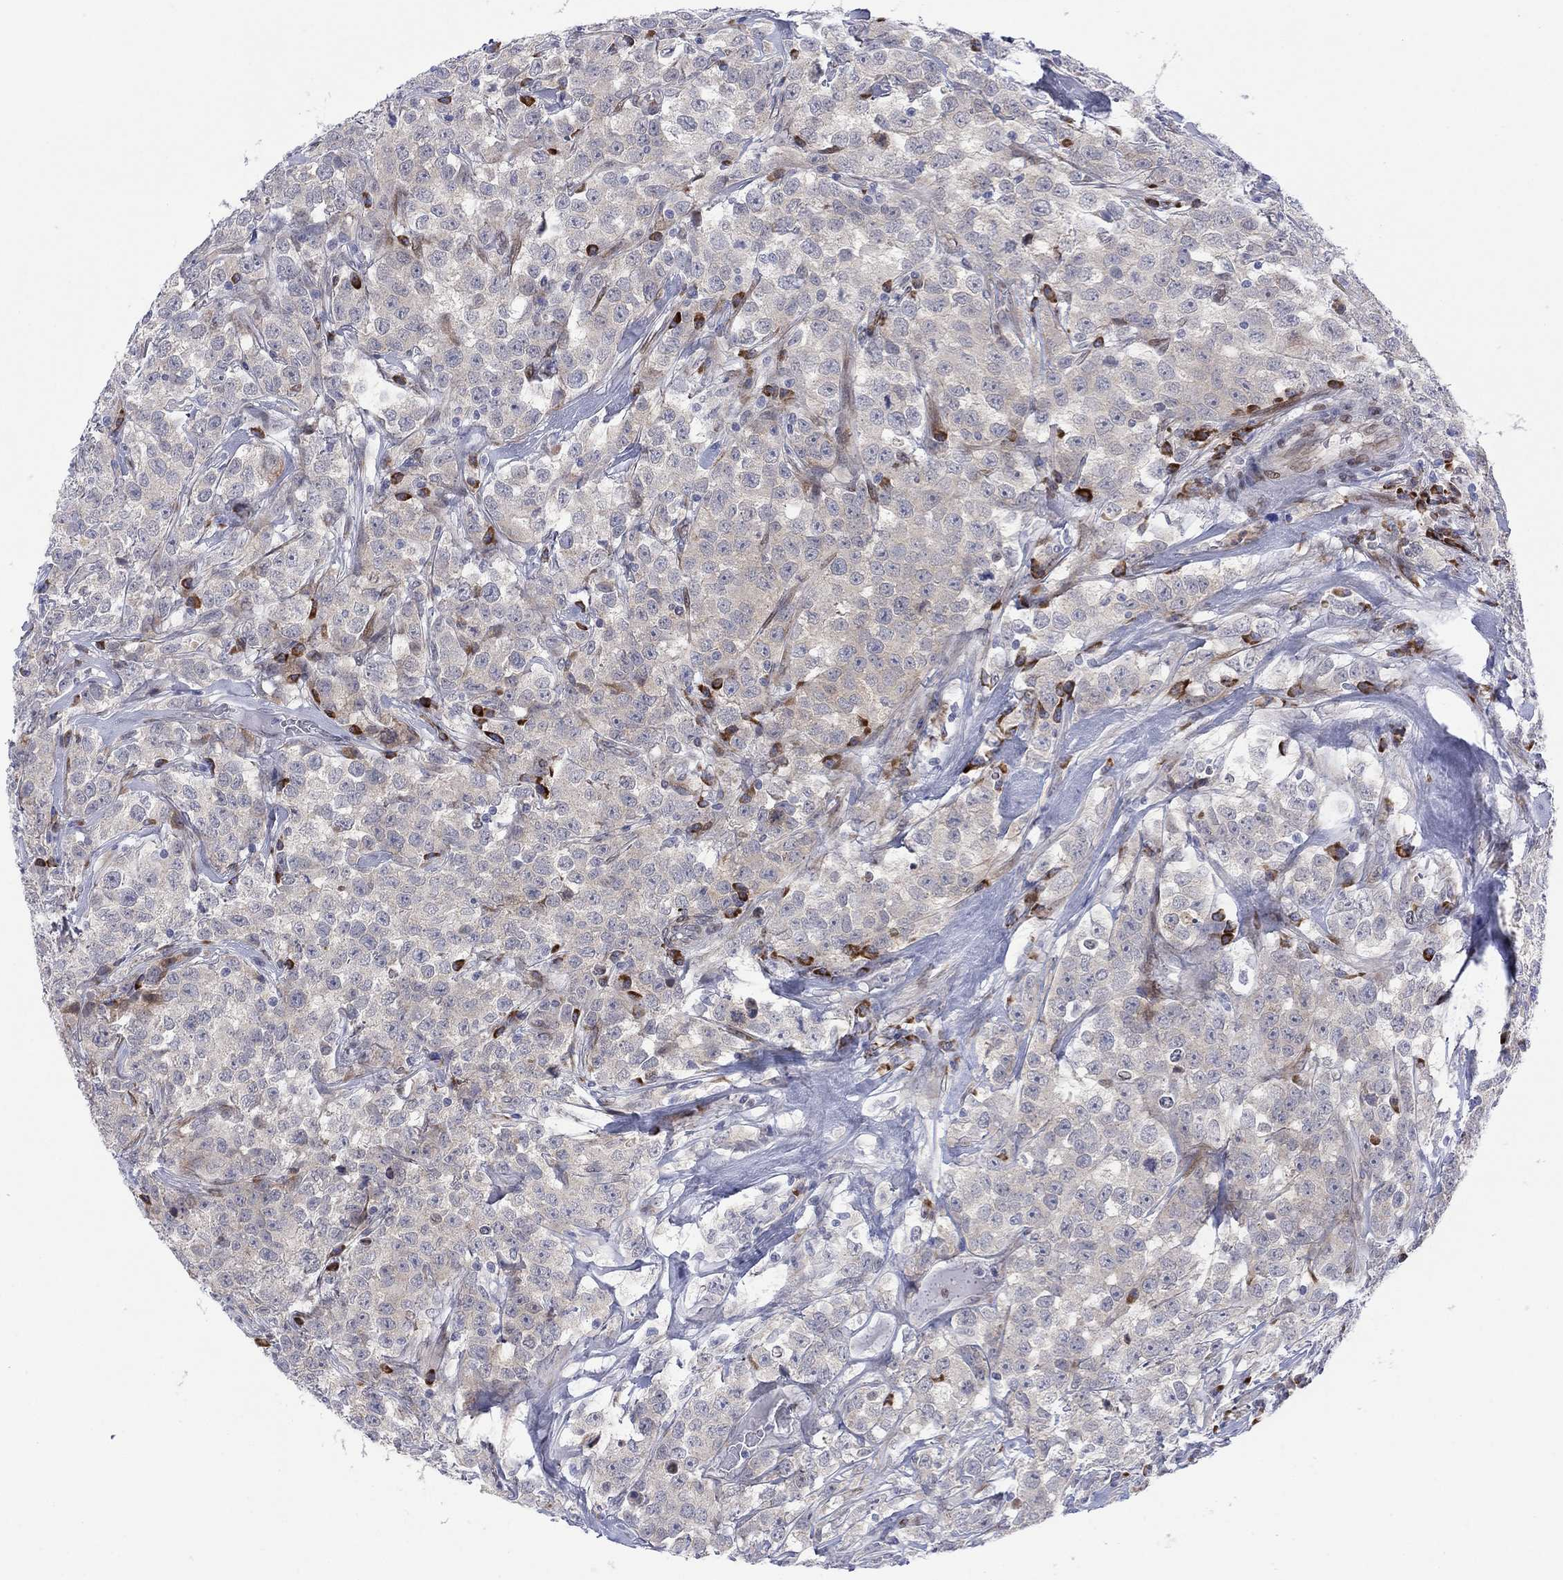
{"staining": {"intensity": "negative", "quantity": "none", "location": "none"}, "tissue": "testis cancer", "cell_type": "Tumor cells", "image_type": "cancer", "snomed": [{"axis": "morphology", "description": "Seminoma, NOS"}, {"axis": "topography", "description": "Testis"}], "caption": "Seminoma (testis) was stained to show a protein in brown. There is no significant staining in tumor cells. (Immunohistochemistry, brightfield microscopy, high magnification).", "gene": "TTC21B", "patient": {"sex": "male", "age": 59}}